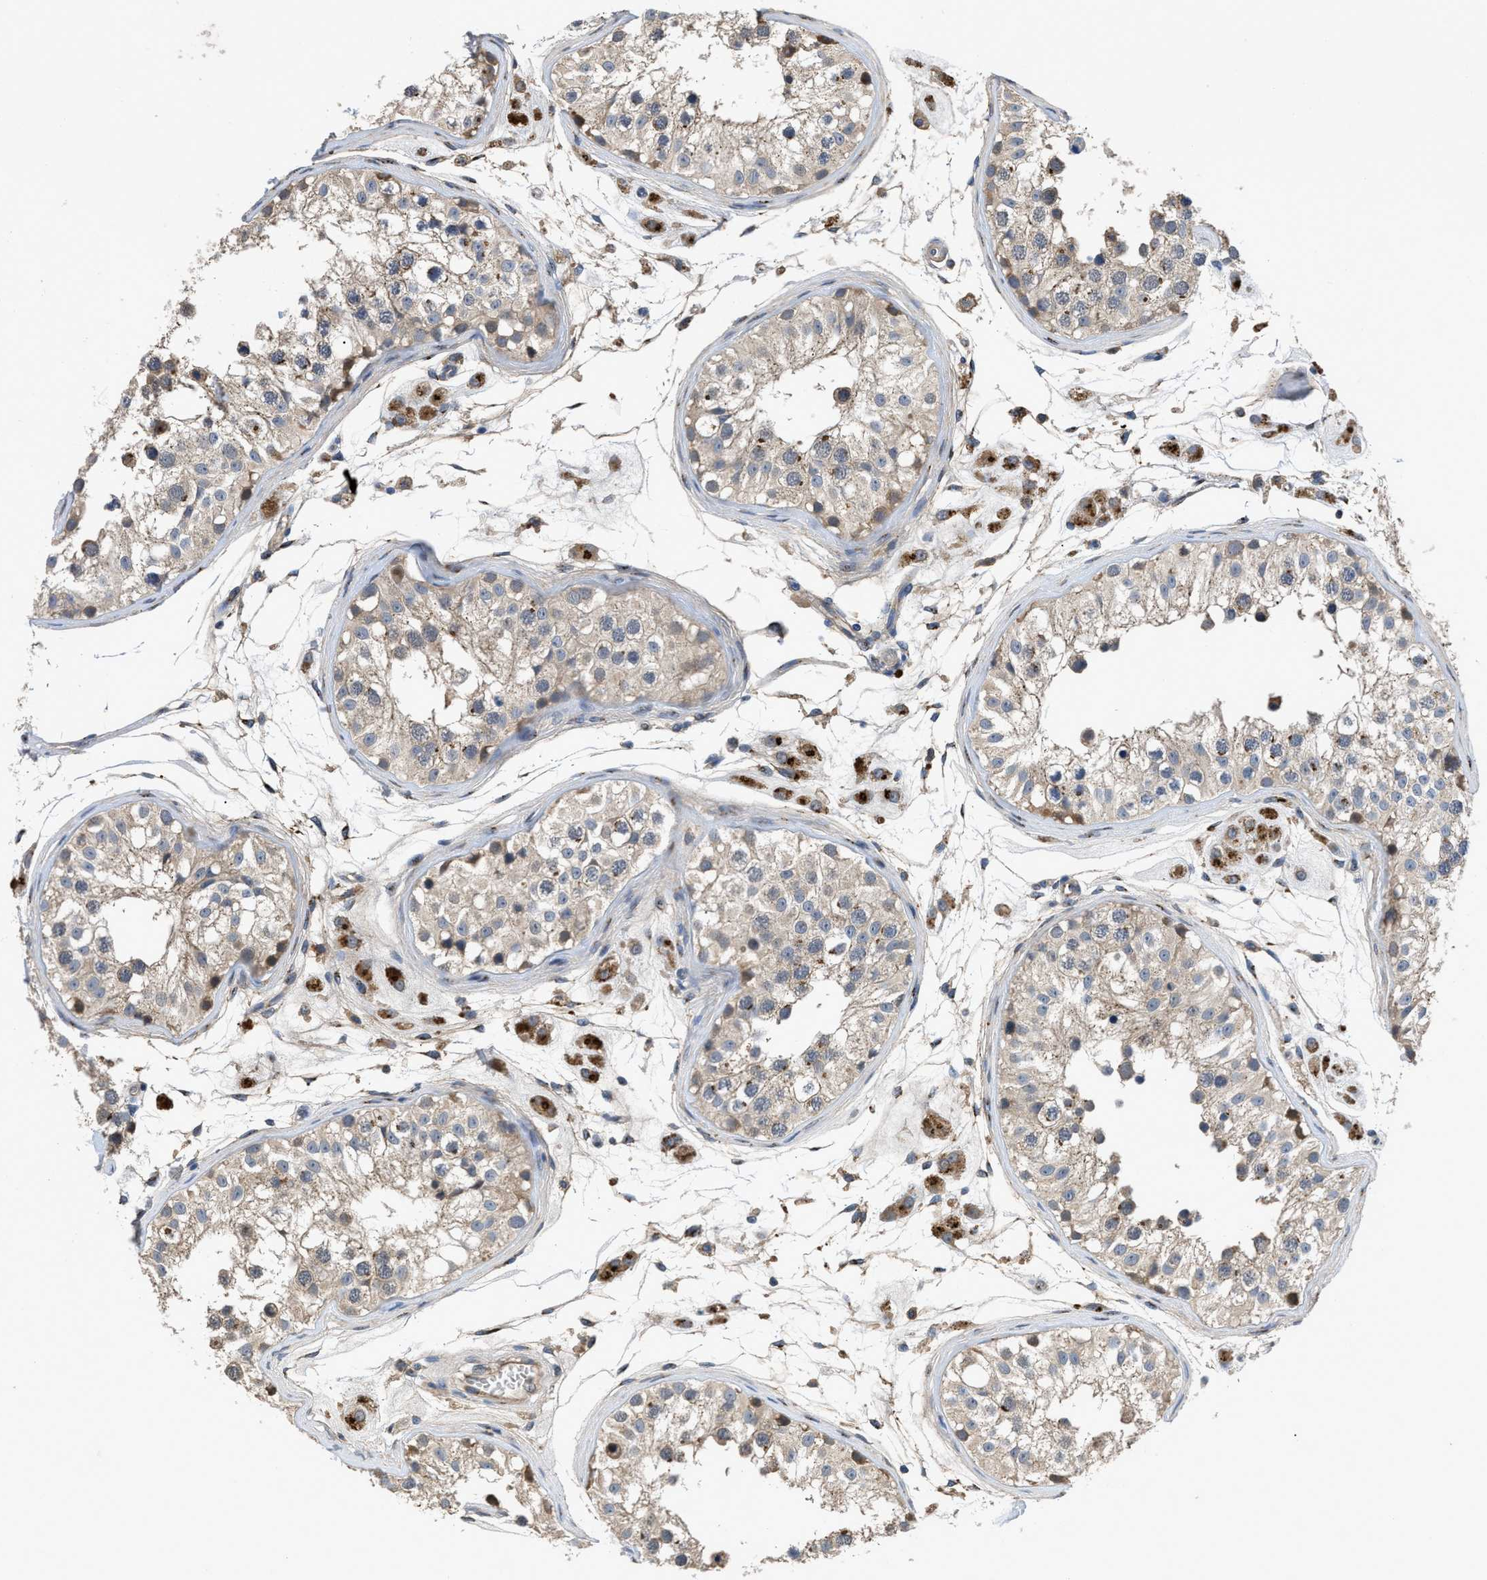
{"staining": {"intensity": "weak", "quantity": "25%-75%", "location": "cytoplasmic/membranous"}, "tissue": "testis", "cell_type": "Cells in seminiferous ducts", "image_type": "normal", "snomed": [{"axis": "morphology", "description": "Normal tissue, NOS"}, {"axis": "morphology", "description": "Adenocarcinoma, metastatic, NOS"}, {"axis": "topography", "description": "Testis"}], "caption": "Protein staining demonstrates weak cytoplasmic/membranous positivity in about 25%-75% of cells in seminiferous ducts in normal testis. The protein of interest is shown in brown color, while the nuclei are stained blue.", "gene": "SIK2", "patient": {"sex": "male", "age": 26}}